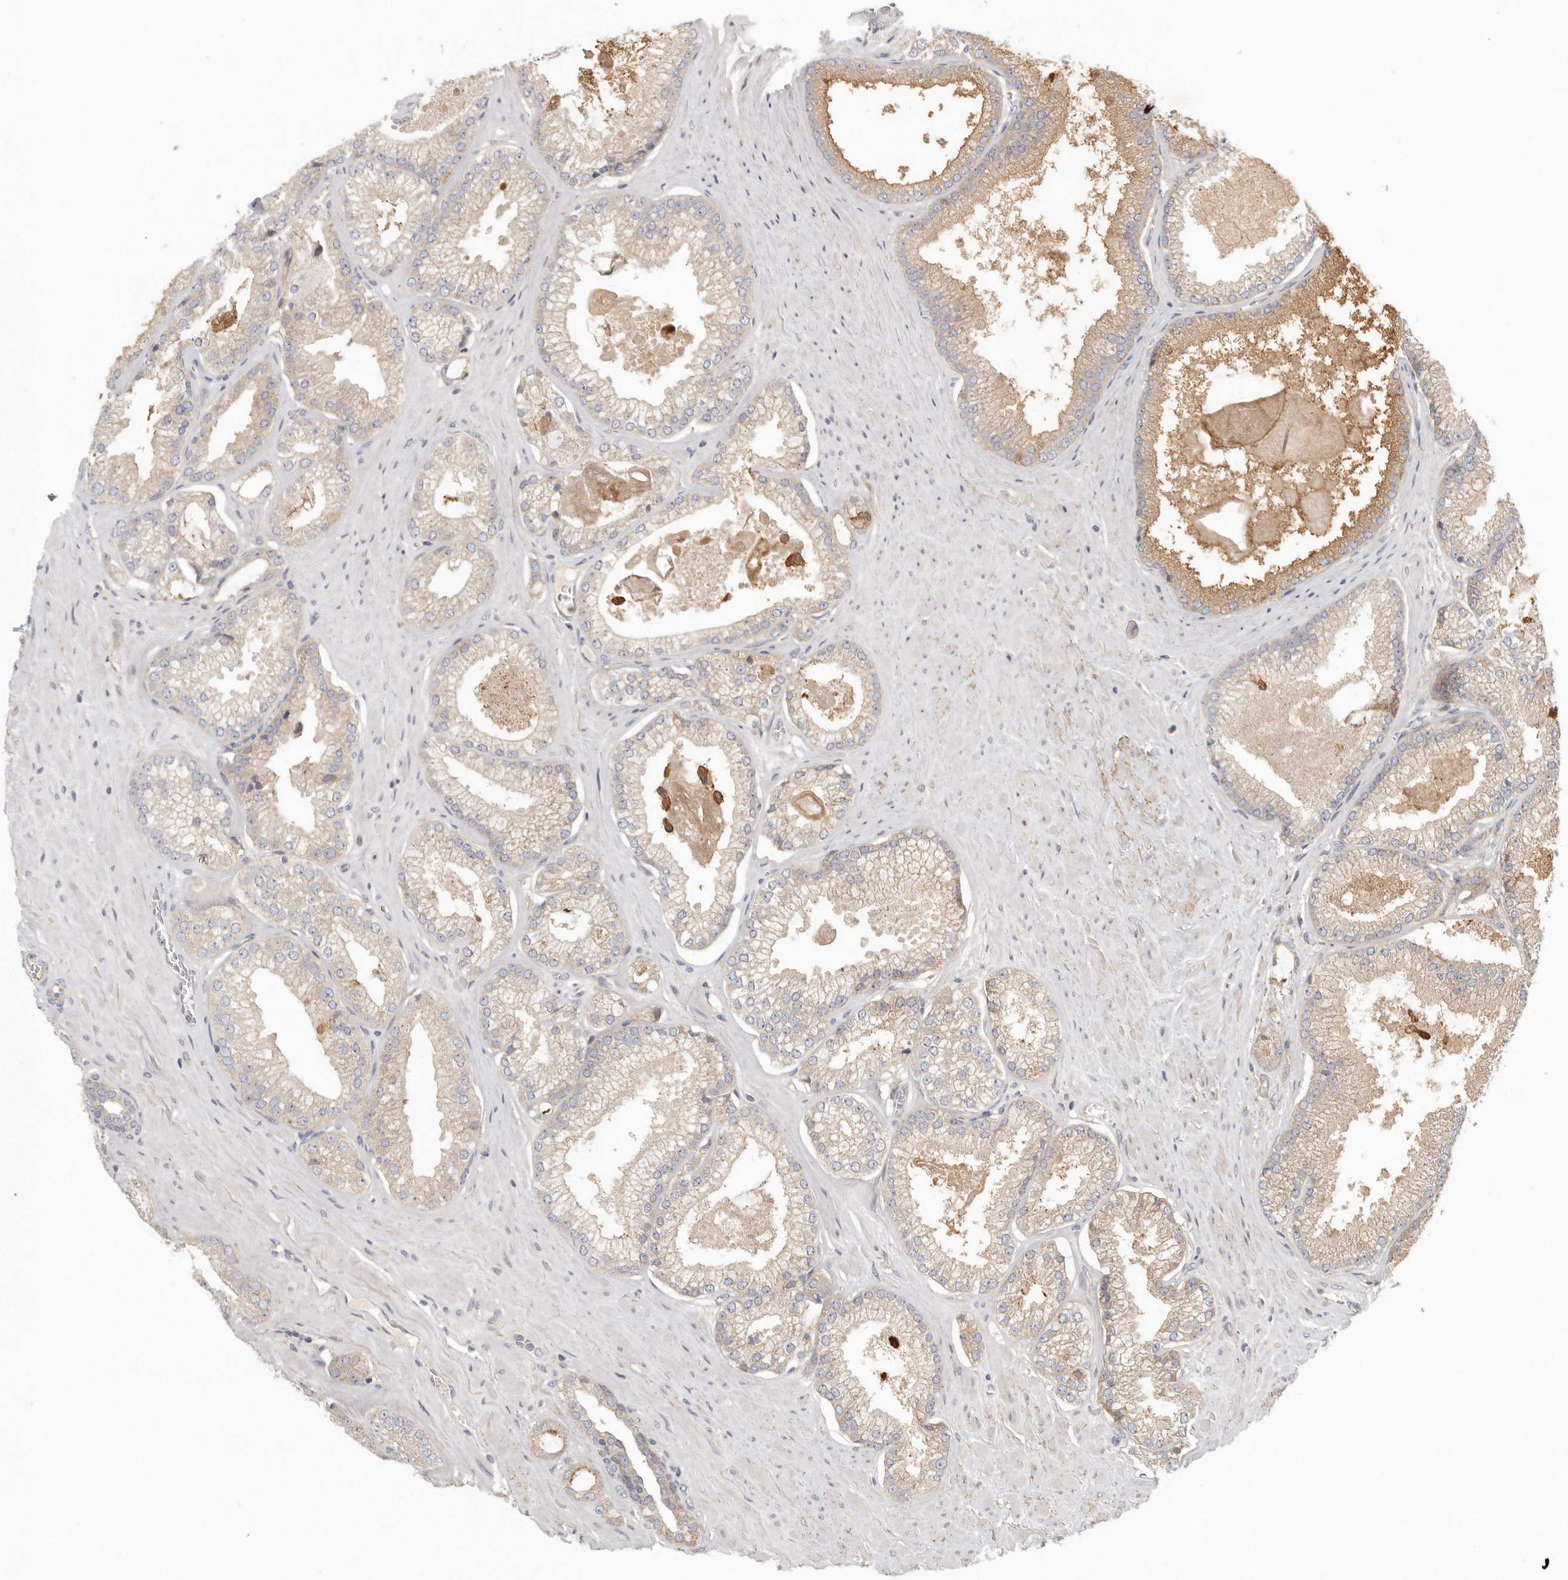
{"staining": {"intensity": "moderate", "quantity": "<25%", "location": "cytoplasmic/membranous"}, "tissue": "prostate cancer", "cell_type": "Tumor cells", "image_type": "cancer", "snomed": [{"axis": "morphology", "description": "Adenocarcinoma, Low grade"}, {"axis": "topography", "description": "Prostate"}], "caption": "Immunohistochemical staining of prostate low-grade adenocarcinoma reveals low levels of moderate cytoplasmic/membranous protein expression in approximately <25% of tumor cells. The staining was performed using DAB (3,3'-diaminobenzidine), with brown indicating positive protein expression. Nuclei are stained blue with hematoxylin.", "gene": "CFAP298", "patient": {"sex": "male", "age": 62}}